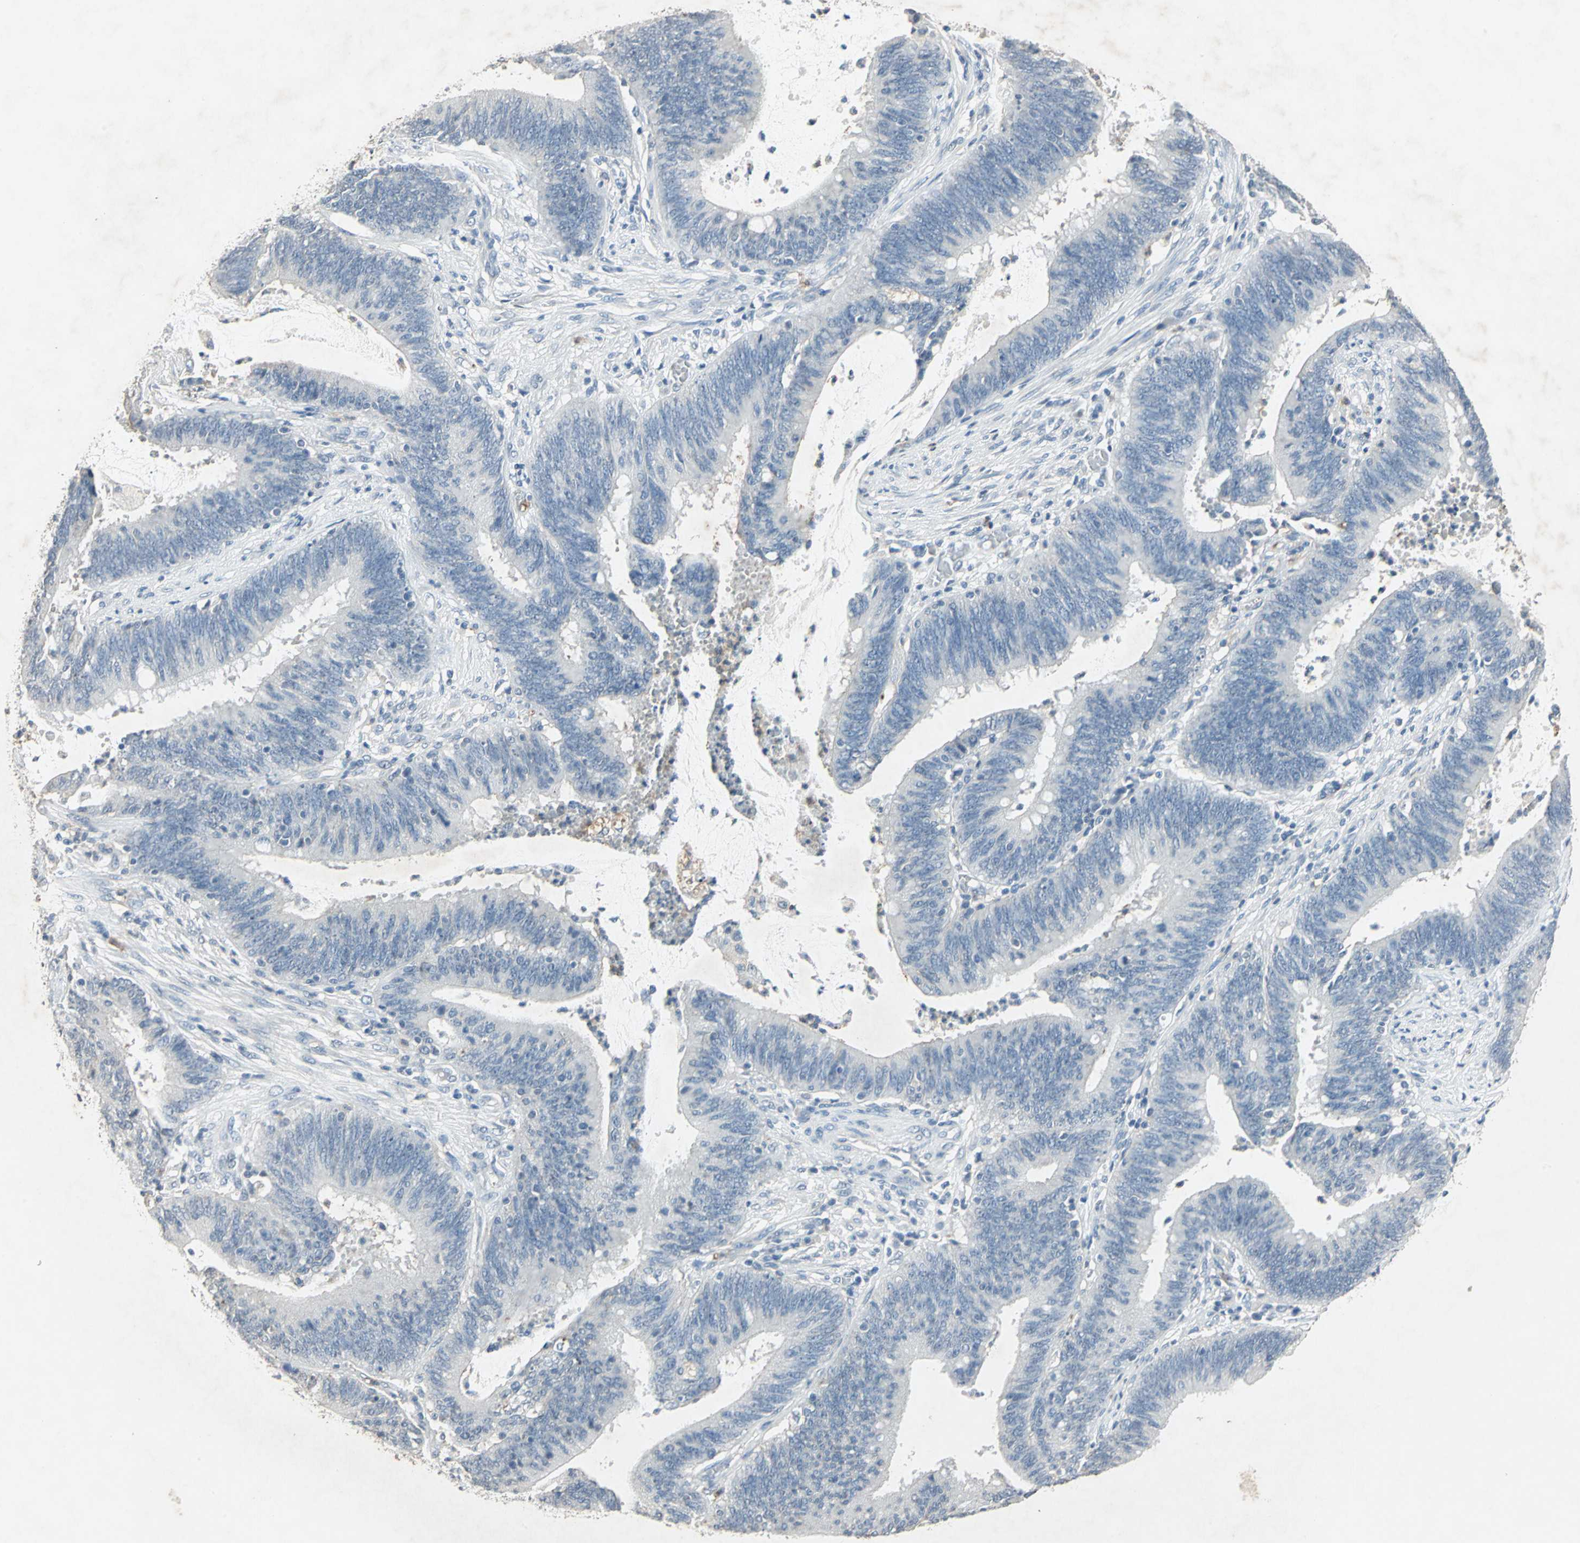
{"staining": {"intensity": "negative", "quantity": "none", "location": "none"}, "tissue": "colorectal cancer", "cell_type": "Tumor cells", "image_type": "cancer", "snomed": [{"axis": "morphology", "description": "Adenocarcinoma, NOS"}, {"axis": "topography", "description": "Rectum"}], "caption": "Adenocarcinoma (colorectal) stained for a protein using immunohistochemistry reveals no expression tumor cells.", "gene": "CAMK2B", "patient": {"sex": "female", "age": 66}}